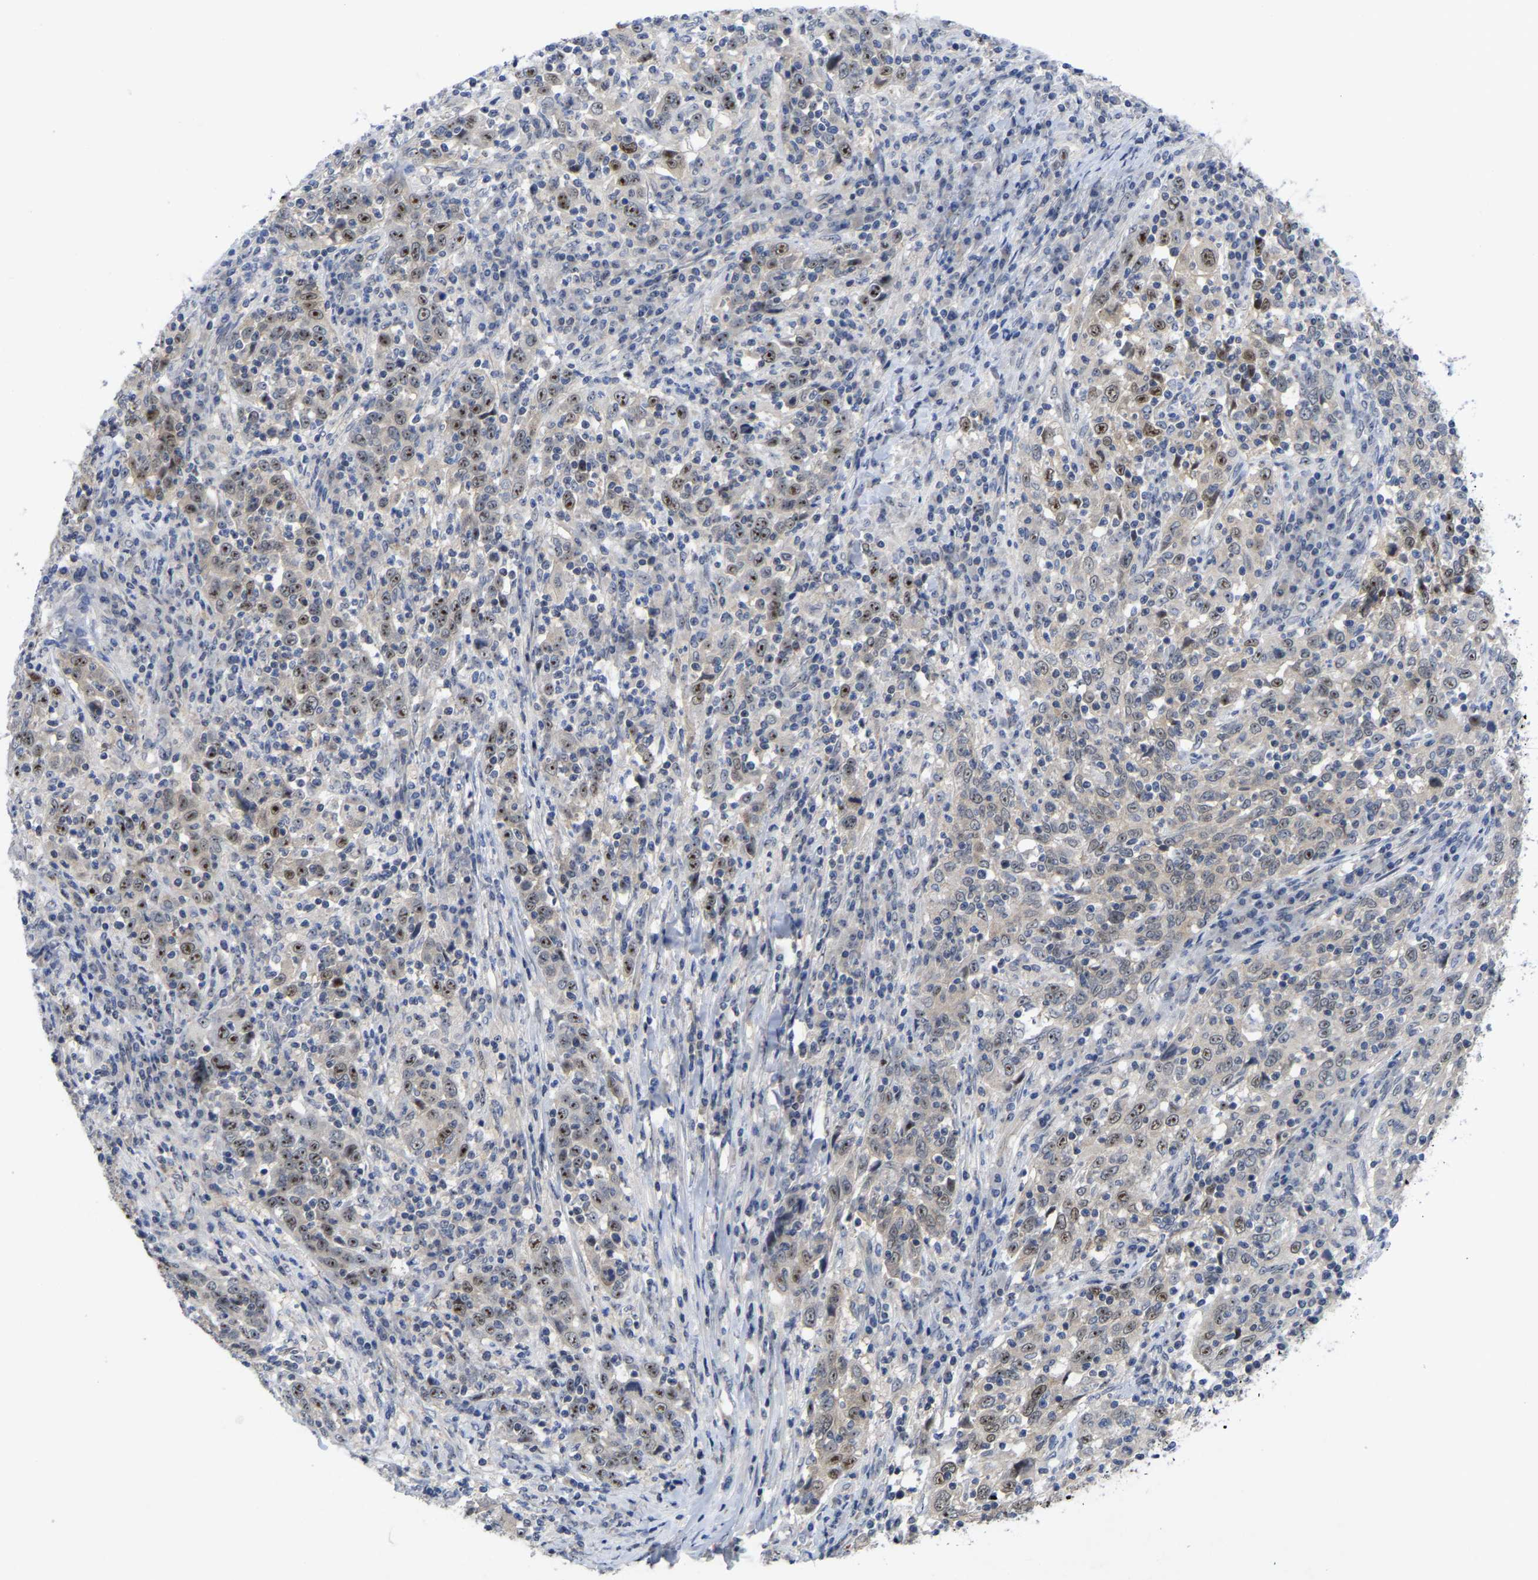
{"staining": {"intensity": "moderate", "quantity": ">75%", "location": "nuclear"}, "tissue": "cervical cancer", "cell_type": "Tumor cells", "image_type": "cancer", "snomed": [{"axis": "morphology", "description": "Squamous cell carcinoma, NOS"}, {"axis": "topography", "description": "Cervix"}], "caption": "Protein analysis of cervical cancer tissue exhibits moderate nuclear positivity in about >75% of tumor cells.", "gene": "NLE1", "patient": {"sex": "female", "age": 46}}